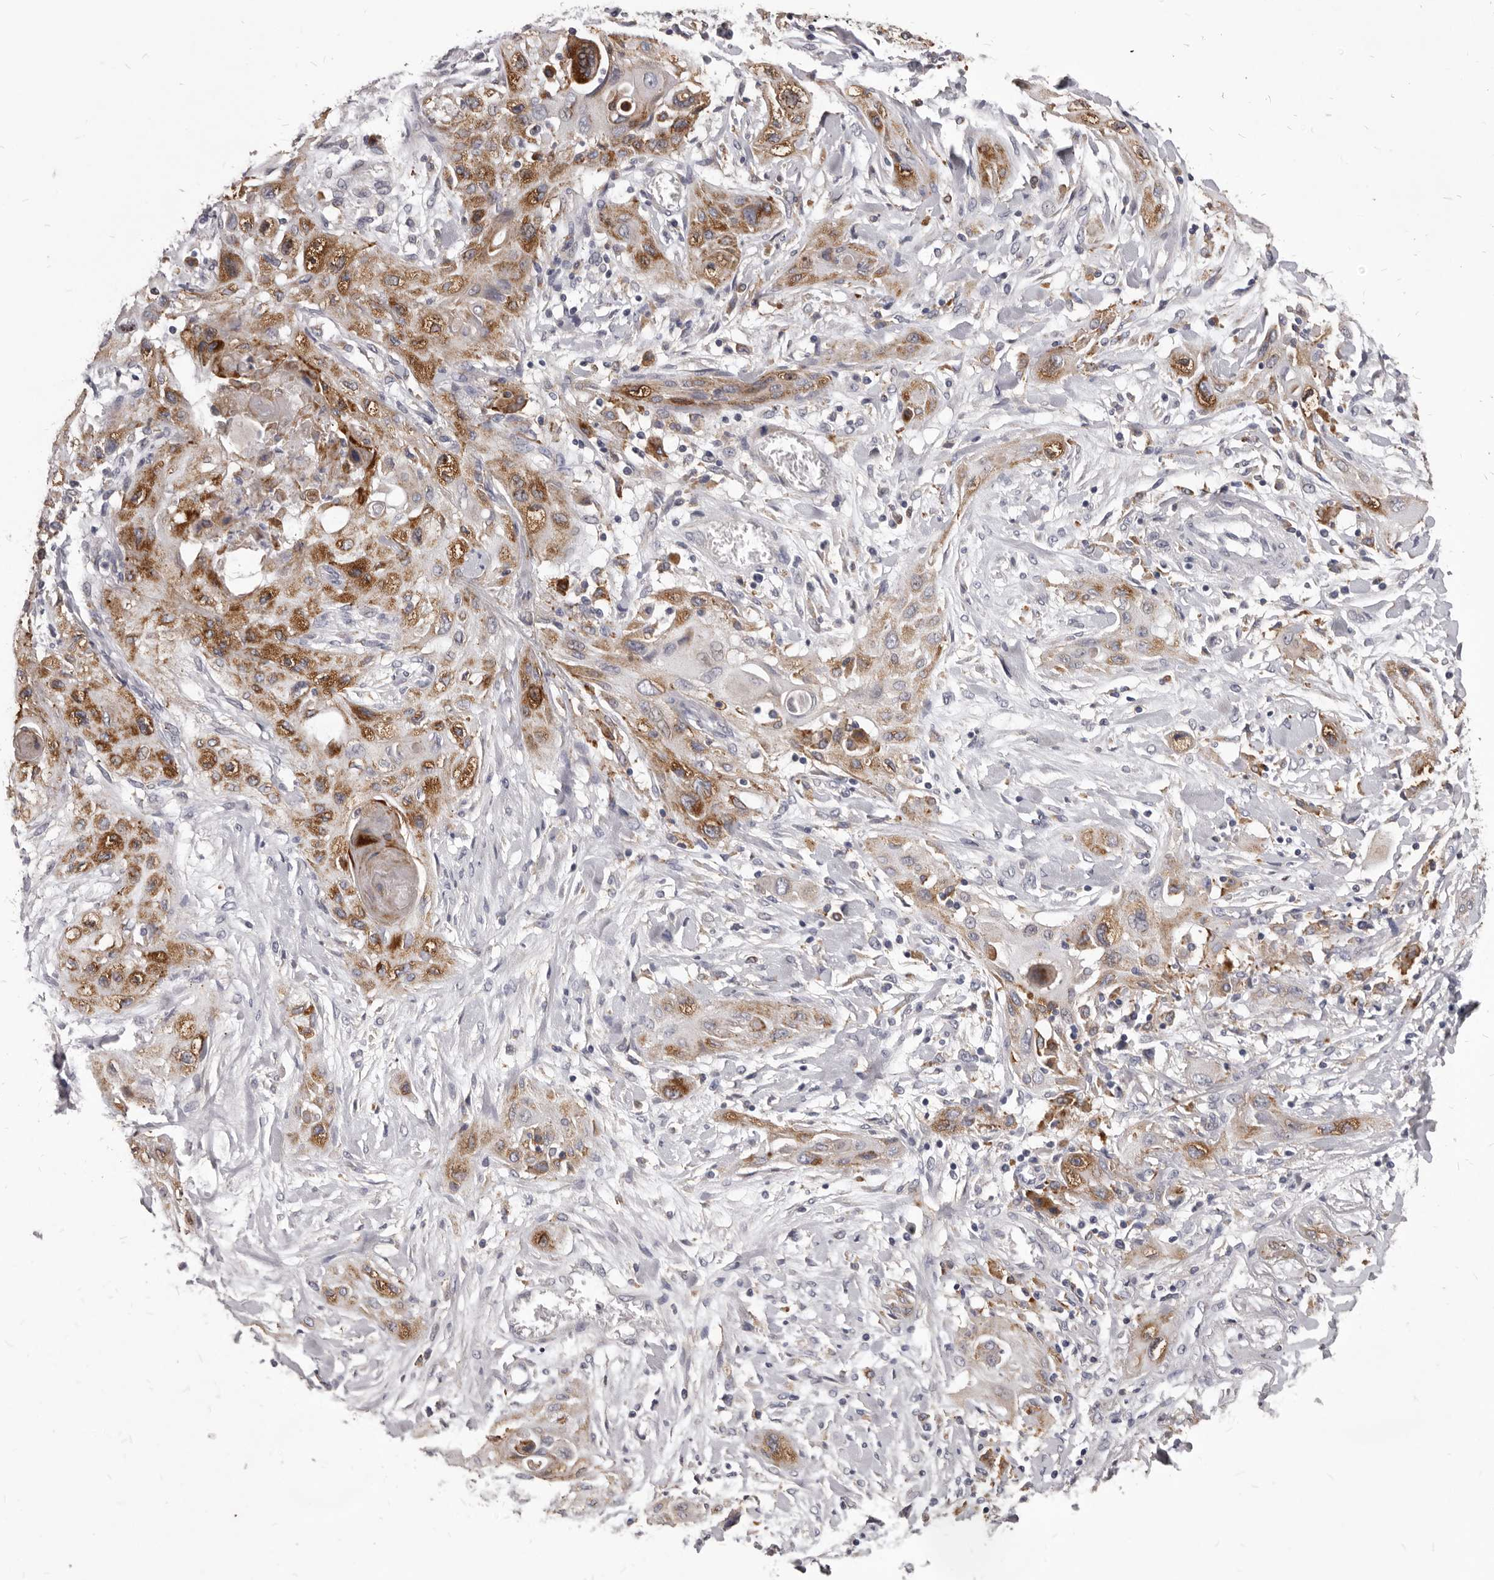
{"staining": {"intensity": "strong", "quantity": "25%-75%", "location": "cytoplasmic/membranous"}, "tissue": "lung cancer", "cell_type": "Tumor cells", "image_type": "cancer", "snomed": [{"axis": "morphology", "description": "Squamous cell carcinoma, NOS"}, {"axis": "topography", "description": "Lung"}], "caption": "Immunohistochemical staining of lung cancer (squamous cell carcinoma) exhibits high levels of strong cytoplasmic/membranous positivity in about 25%-75% of tumor cells. Nuclei are stained in blue.", "gene": "PI4K2A", "patient": {"sex": "female", "age": 47}}